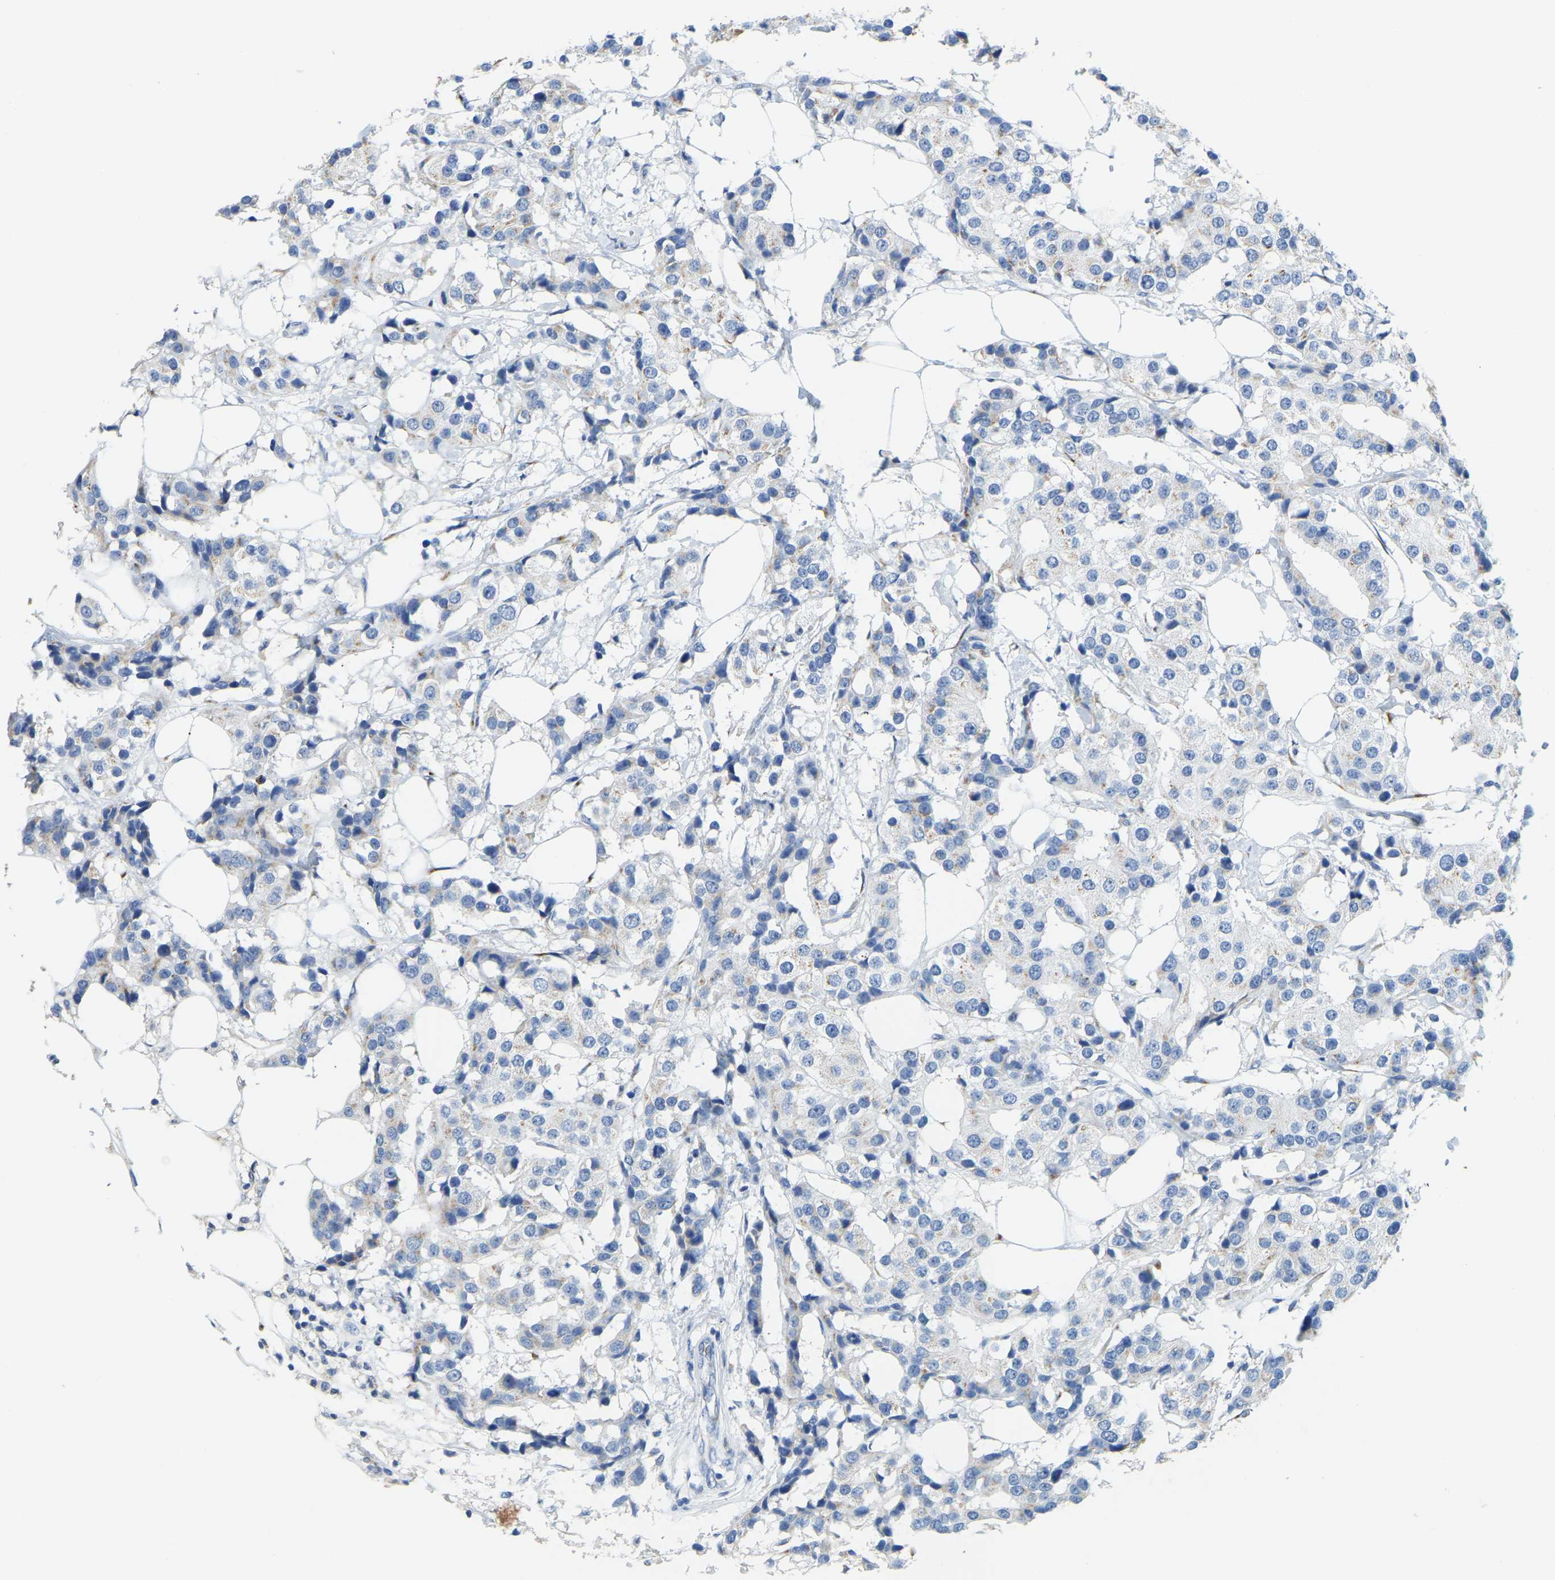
{"staining": {"intensity": "negative", "quantity": "none", "location": "none"}, "tissue": "breast cancer", "cell_type": "Tumor cells", "image_type": "cancer", "snomed": [{"axis": "morphology", "description": "Normal tissue, NOS"}, {"axis": "morphology", "description": "Duct carcinoma"}, {"axis": "topography", "description": "Breast"}], "caption": "Photomicrograph shows no significant protein staining in tumor cells of breast infiltrating ductal carcinoma.", "gene": "FAM174A", "patient": {"sex": "female", "age": 39}}